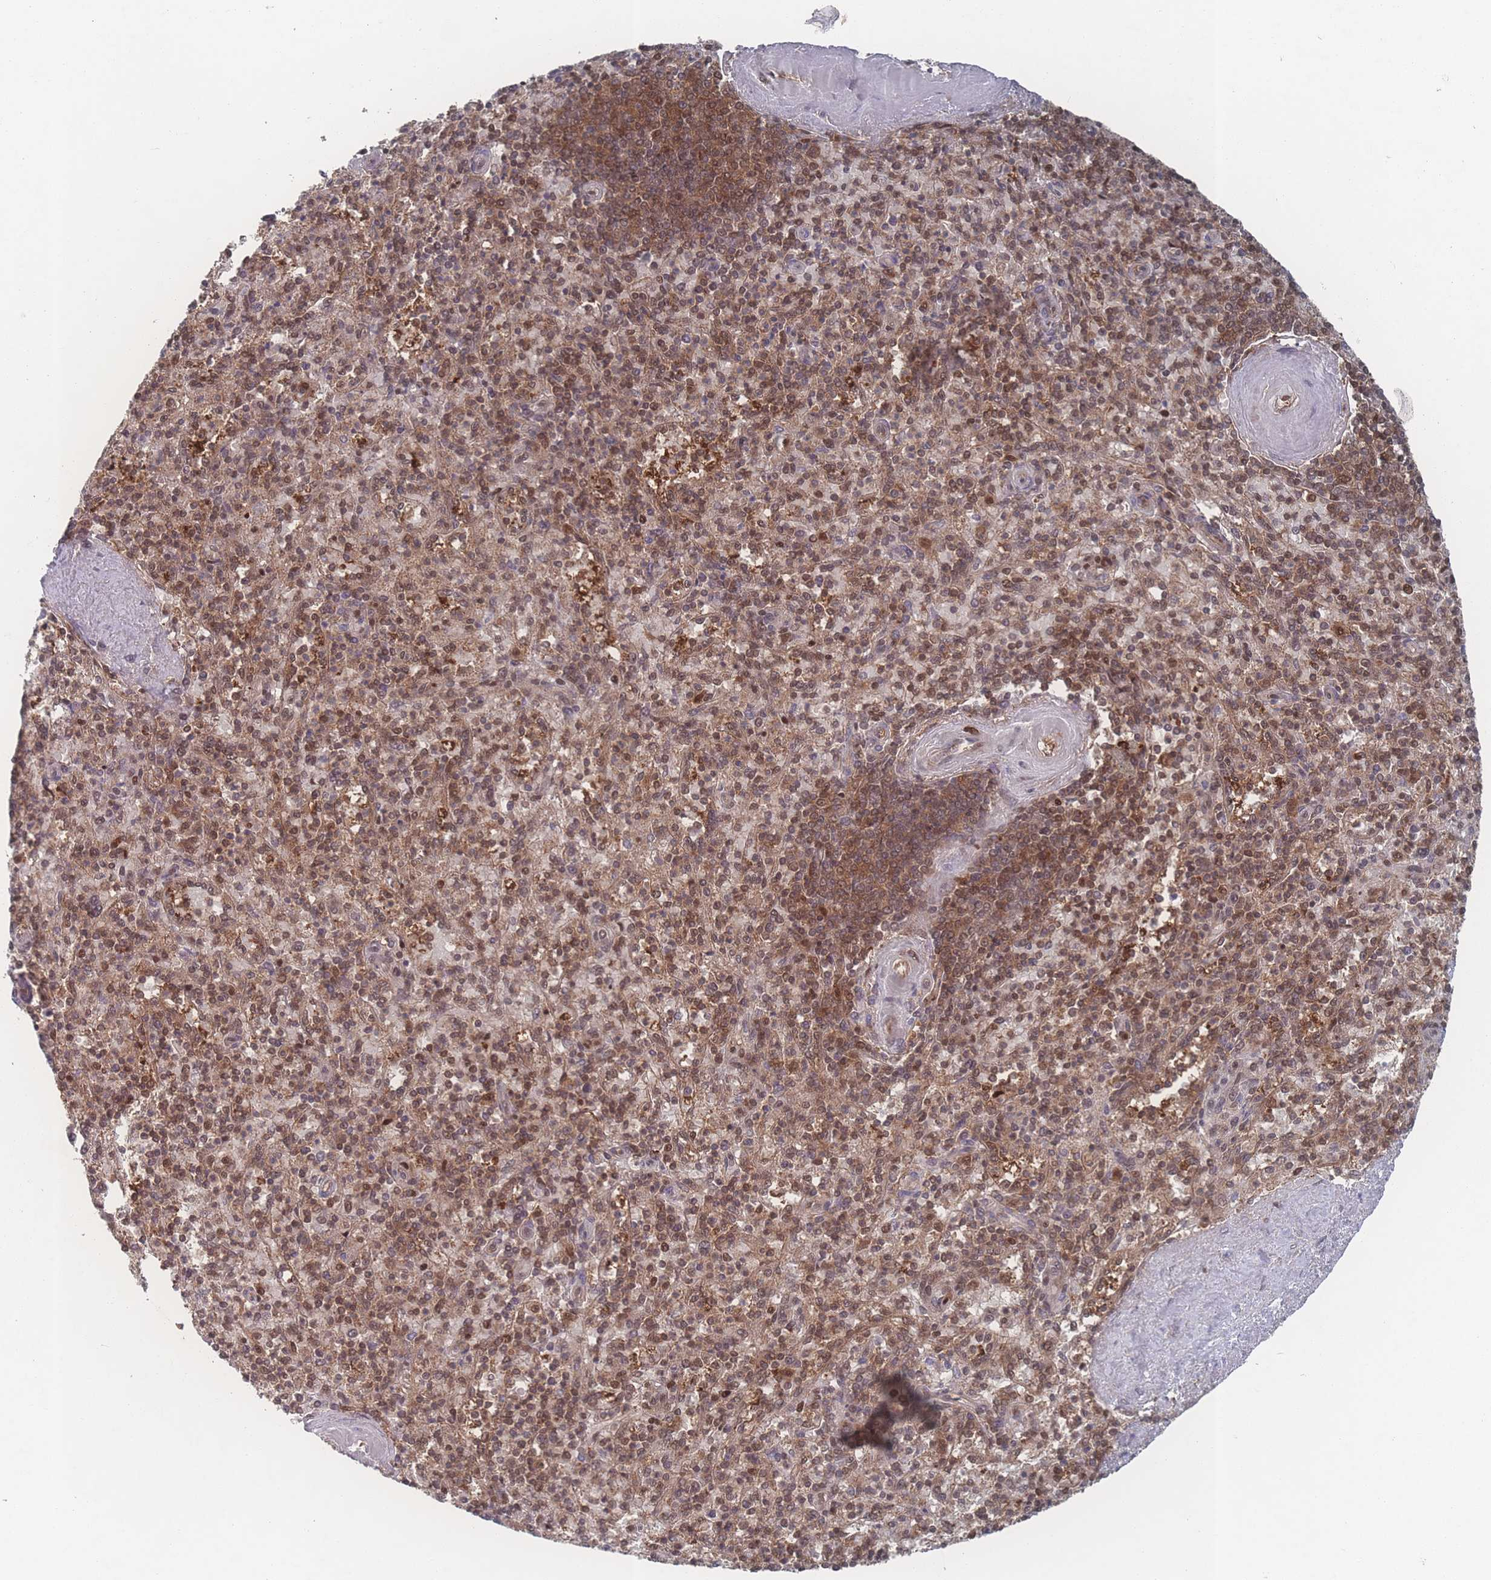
{"staining": {"intensity": "moderate", "quantity": ">75%", "location": "cytoplasmic/membranous,nuclear"}, "tissue": "spleen", "cell_type": "Cells in red pulp", "image_type": "normal", "snomed": [{"axis": "morphology", "description": "Normal tissue, NOS"}, {"axis": "topography", "description": "Spleen"}], "caption": "Immunohistochemistry (IHC) staining of unremarkable spleen, which demonstrates medium levels of moderate cytoplasmic/membranous,nuclear positivity in approximately >75% of cells in red pulp indicating moderate cytoplasmic/membranous,nuclear protein staining. The staining was performed using DAB (3,3'-diaminobenzidine) (brown) for protein detection and nuclei were counterstained in hematoxylin (blue).", "gene": "PSMA1", "patient": {"sex": "male", "age": 82}}